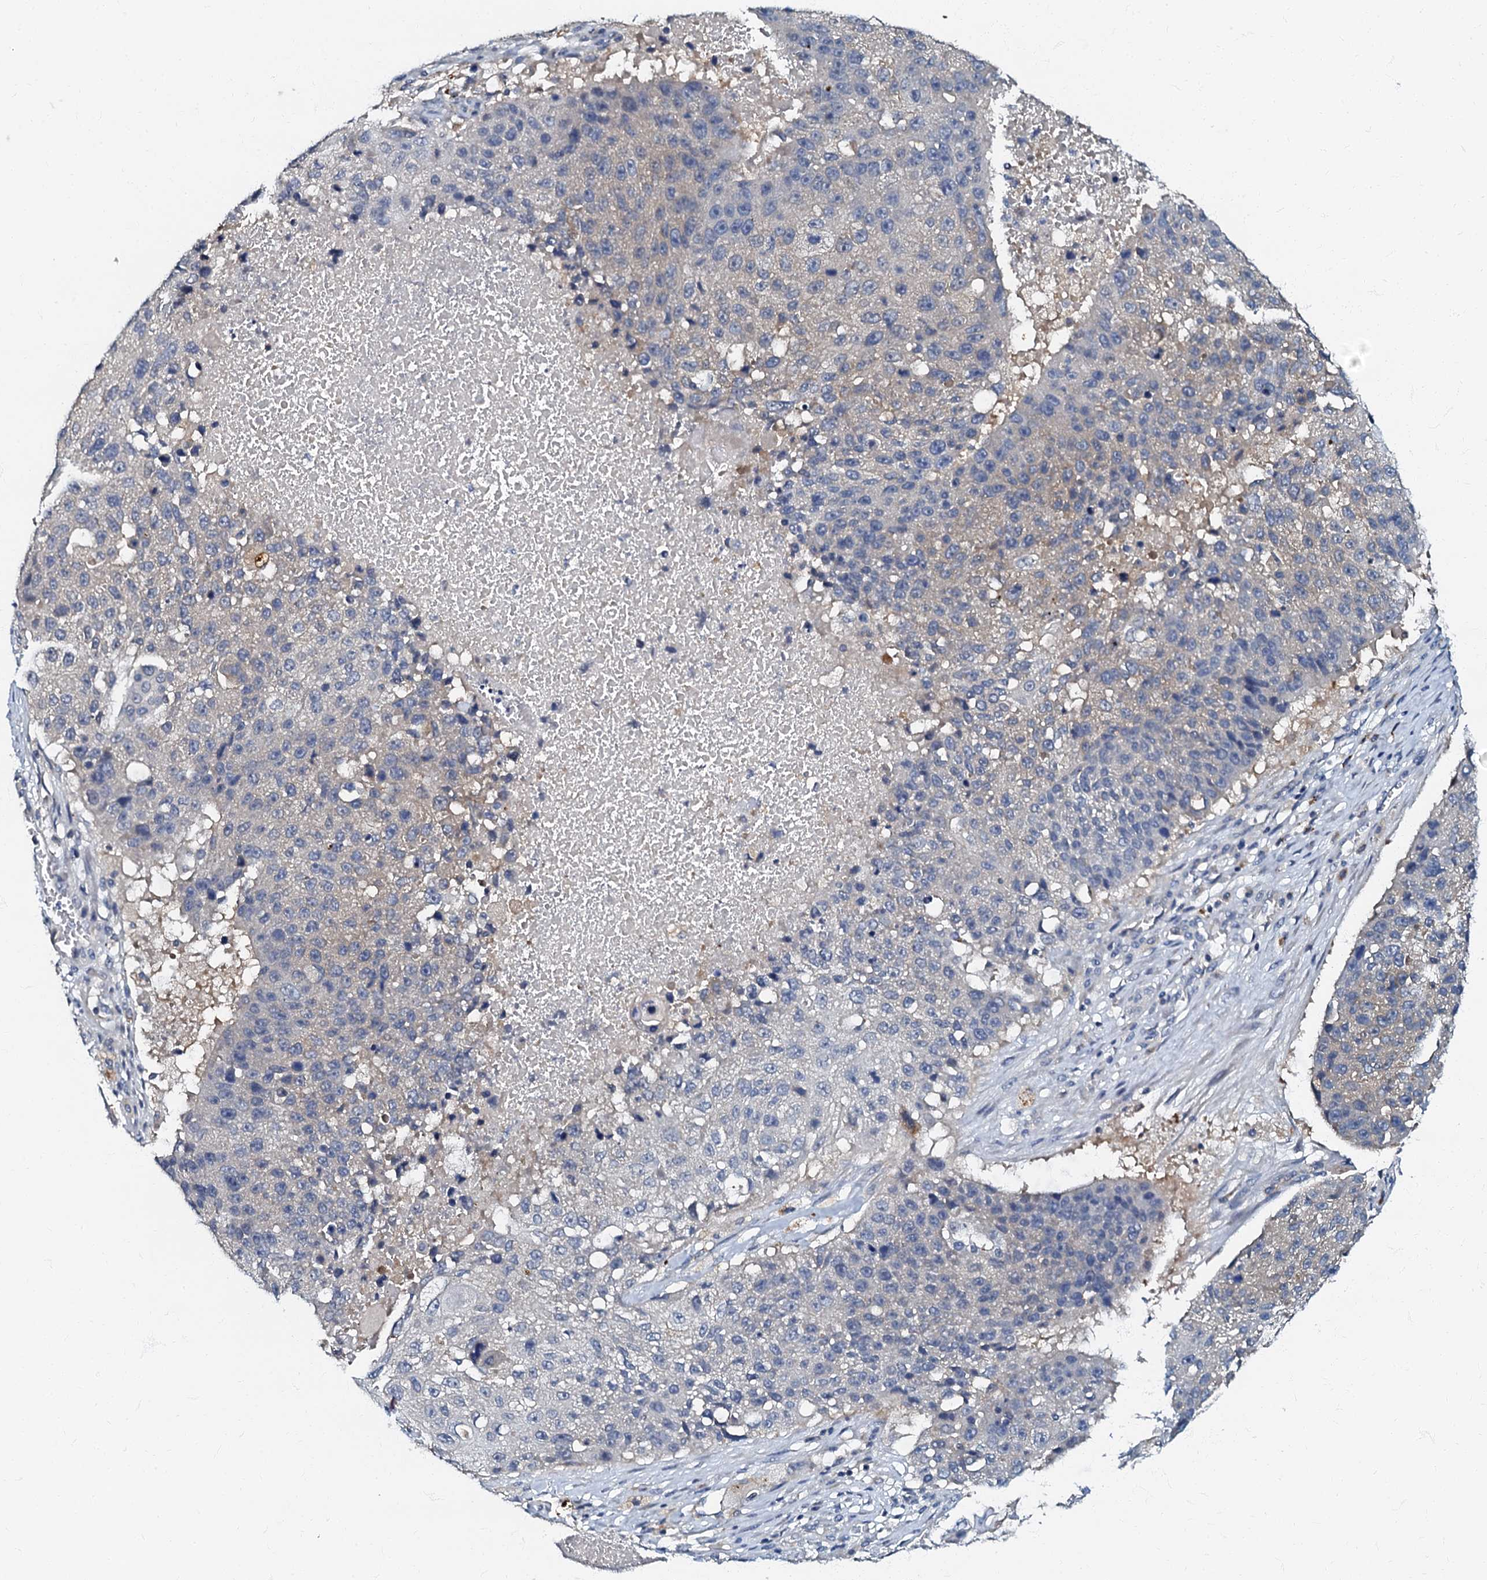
{"staining": {"intensity": "weak", "quantity": "<25%", "location": "cytoplasmic/membranous"}, "tissue": "lung cancer", "cell_type": "Tumor cells", "image_type": "cancer", "snomed": [{"axis": "morphology", "description": "Squamous cell carcinoma, NOS"}, {"axis": "topography", "description": "Lung"}], "caption": "The micrograph reveals no significant positivity in tumor cells of squamous cell carcinoma (lung). (Brightfield microscopy of DAB (3,3'-diaminobenzidine) IHC at high magnification).", "gene": "OLAH", "patient": {"sex": "male", "age": 61}}